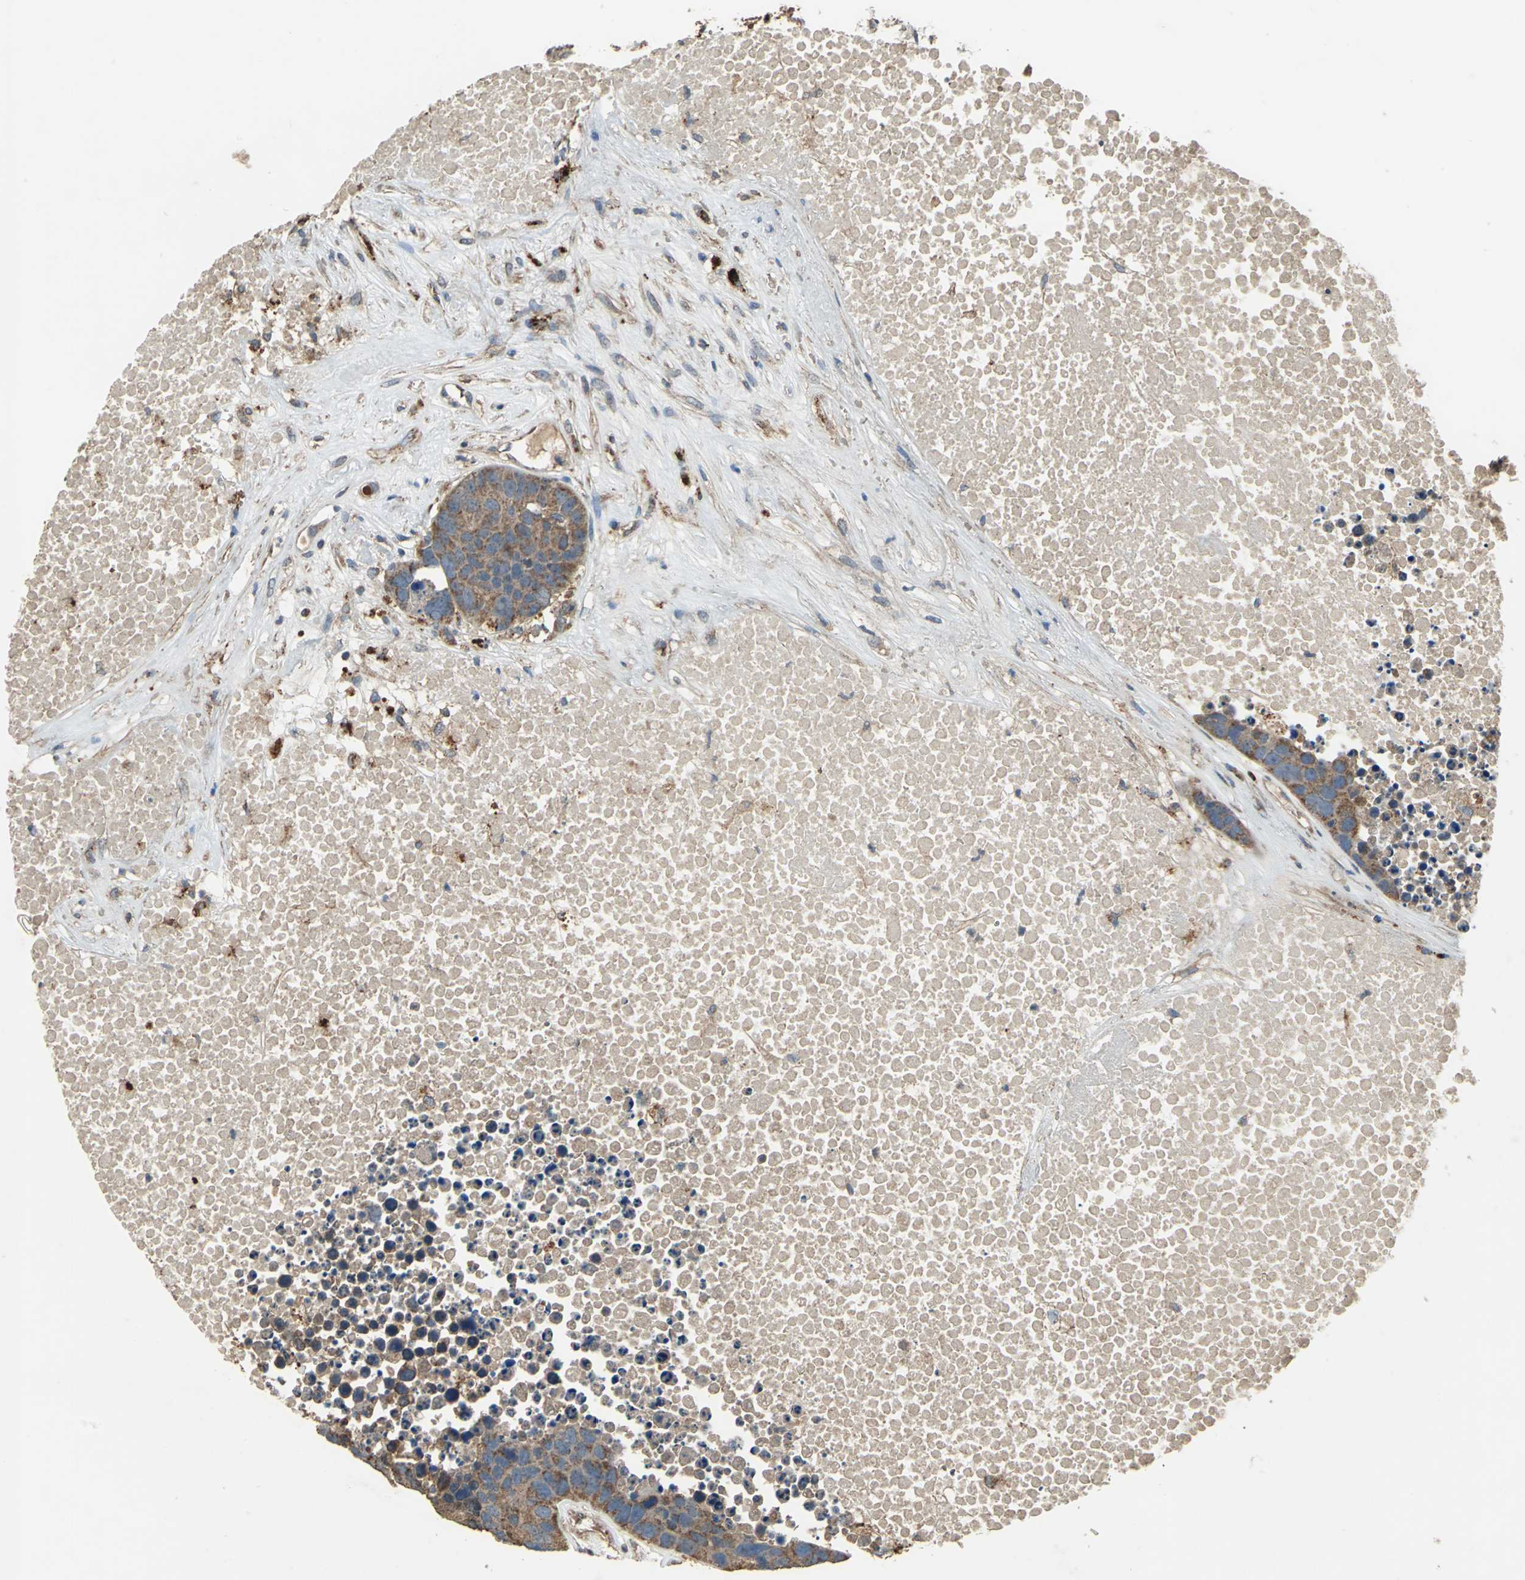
{"staining": {"intensity": "strong", "quantity": ">75%", "location": "cytoplasmic/membranous"}, "tissue": "carcinoid", "cell_type": "Tumor cells", "image_type": "cancer", "snomed": [{"axis": "morphology", "description": "Carcinoid, malignant, NOS"}, {"axis": "topography", "description": "Lung"}], "caption": "High-power microscopy captured an immunohistochemistry image of malignant carcinoid, revealing strong cytoplasmic/membranous staining in about >75% of tumor cells. (DAB = brown stain, brightfield microscopy at high magnification).", "gene": "POLRMT", "patient": {"sex": "male", "age": 60}}